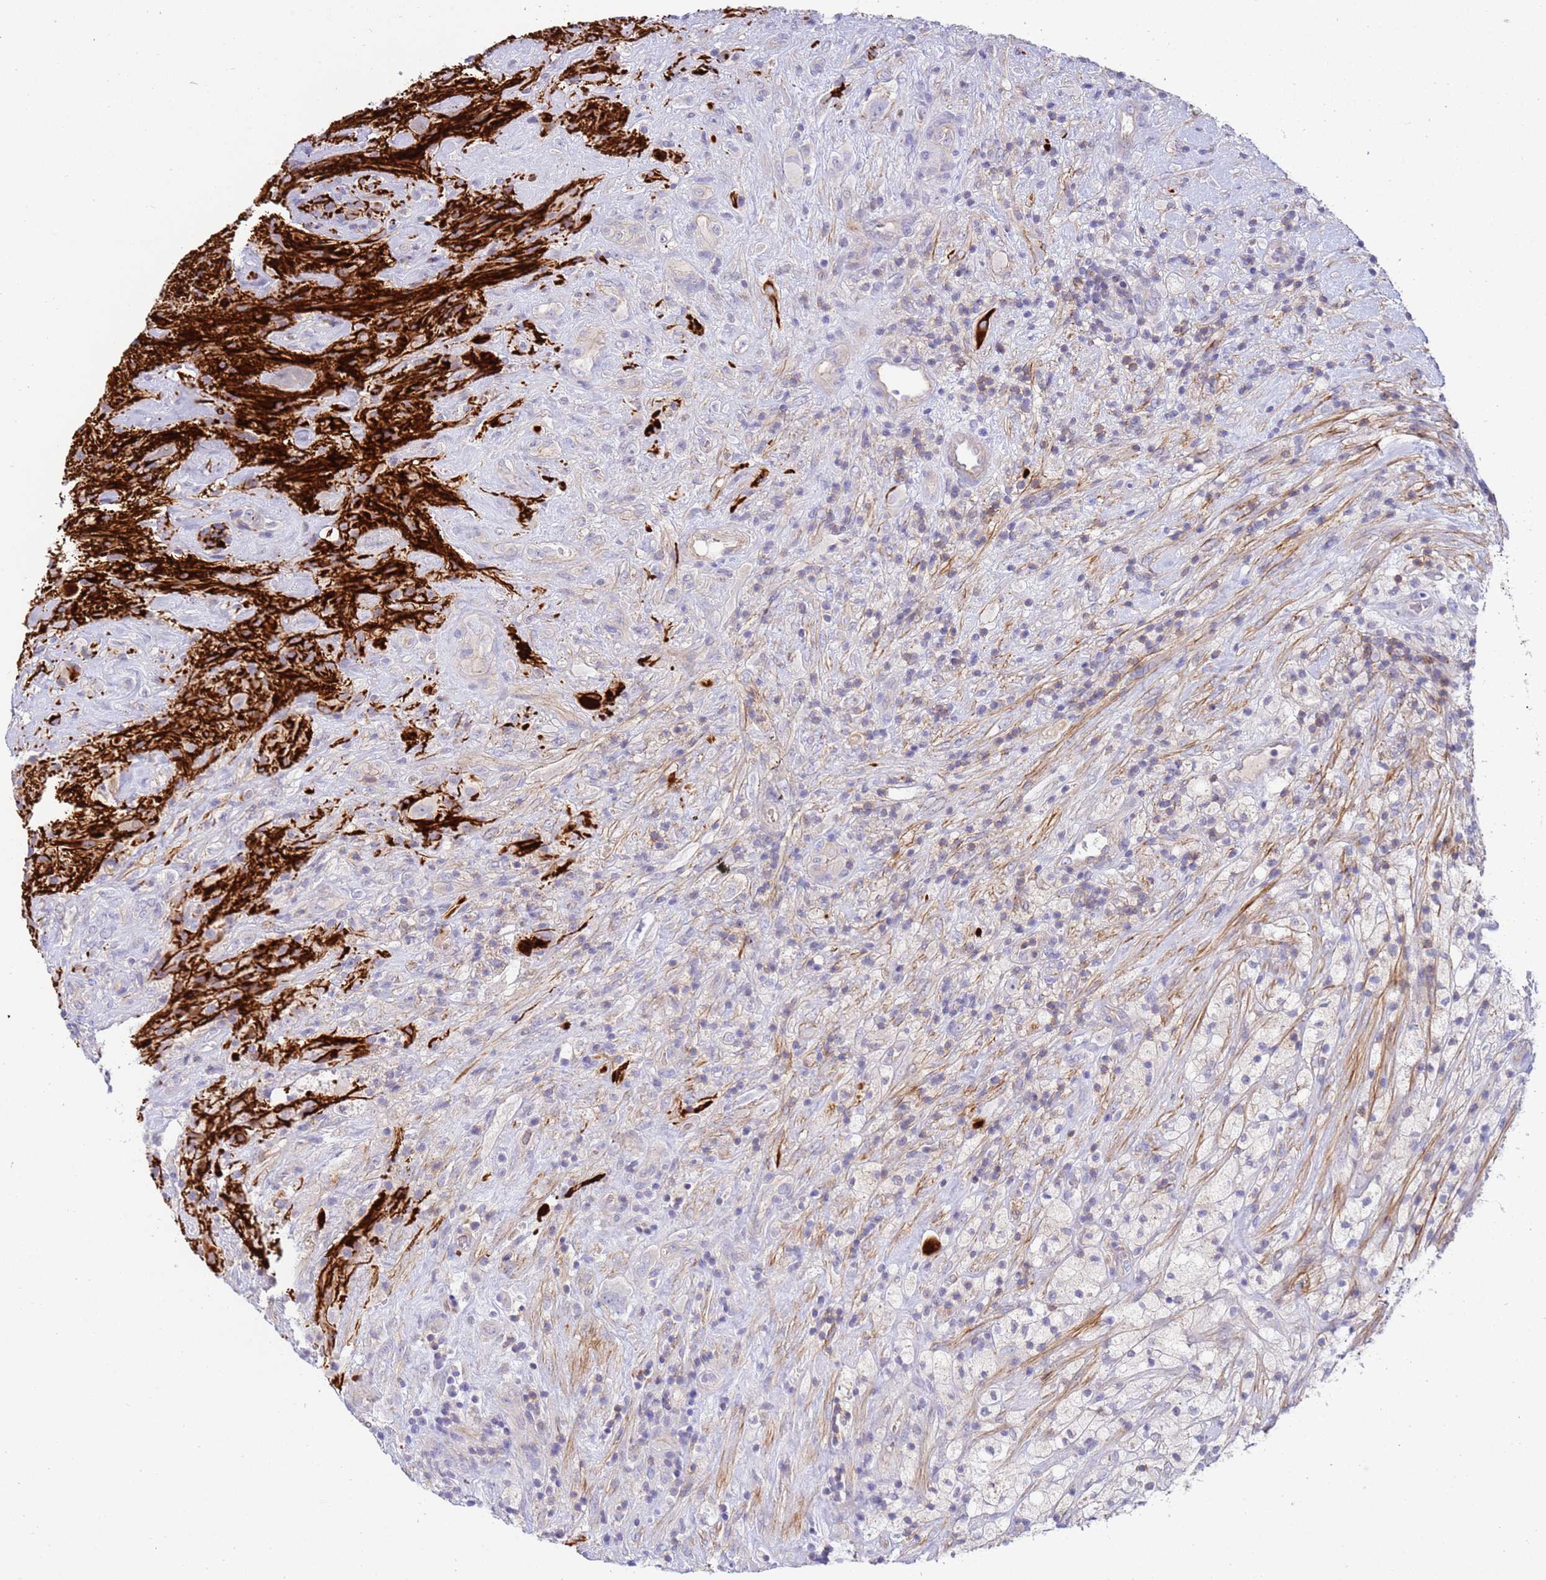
{"staining": {"intensity": "negative", "quantity": "none", "location": "none"}, "tissue": "glioma", "cell_type": "Tumor cells", "image_type": "cancer", "snomed": [{"axis": "morphology", "description": "Glioma, malignant, High grade"}, {"axis": "topography", "description": "Brain"}], "caption": "Tumor cells show no significant protein positivity in malignant high-grade glioma.", "gene": "STK25", "patient": {"sex": "male", "age": 69}}